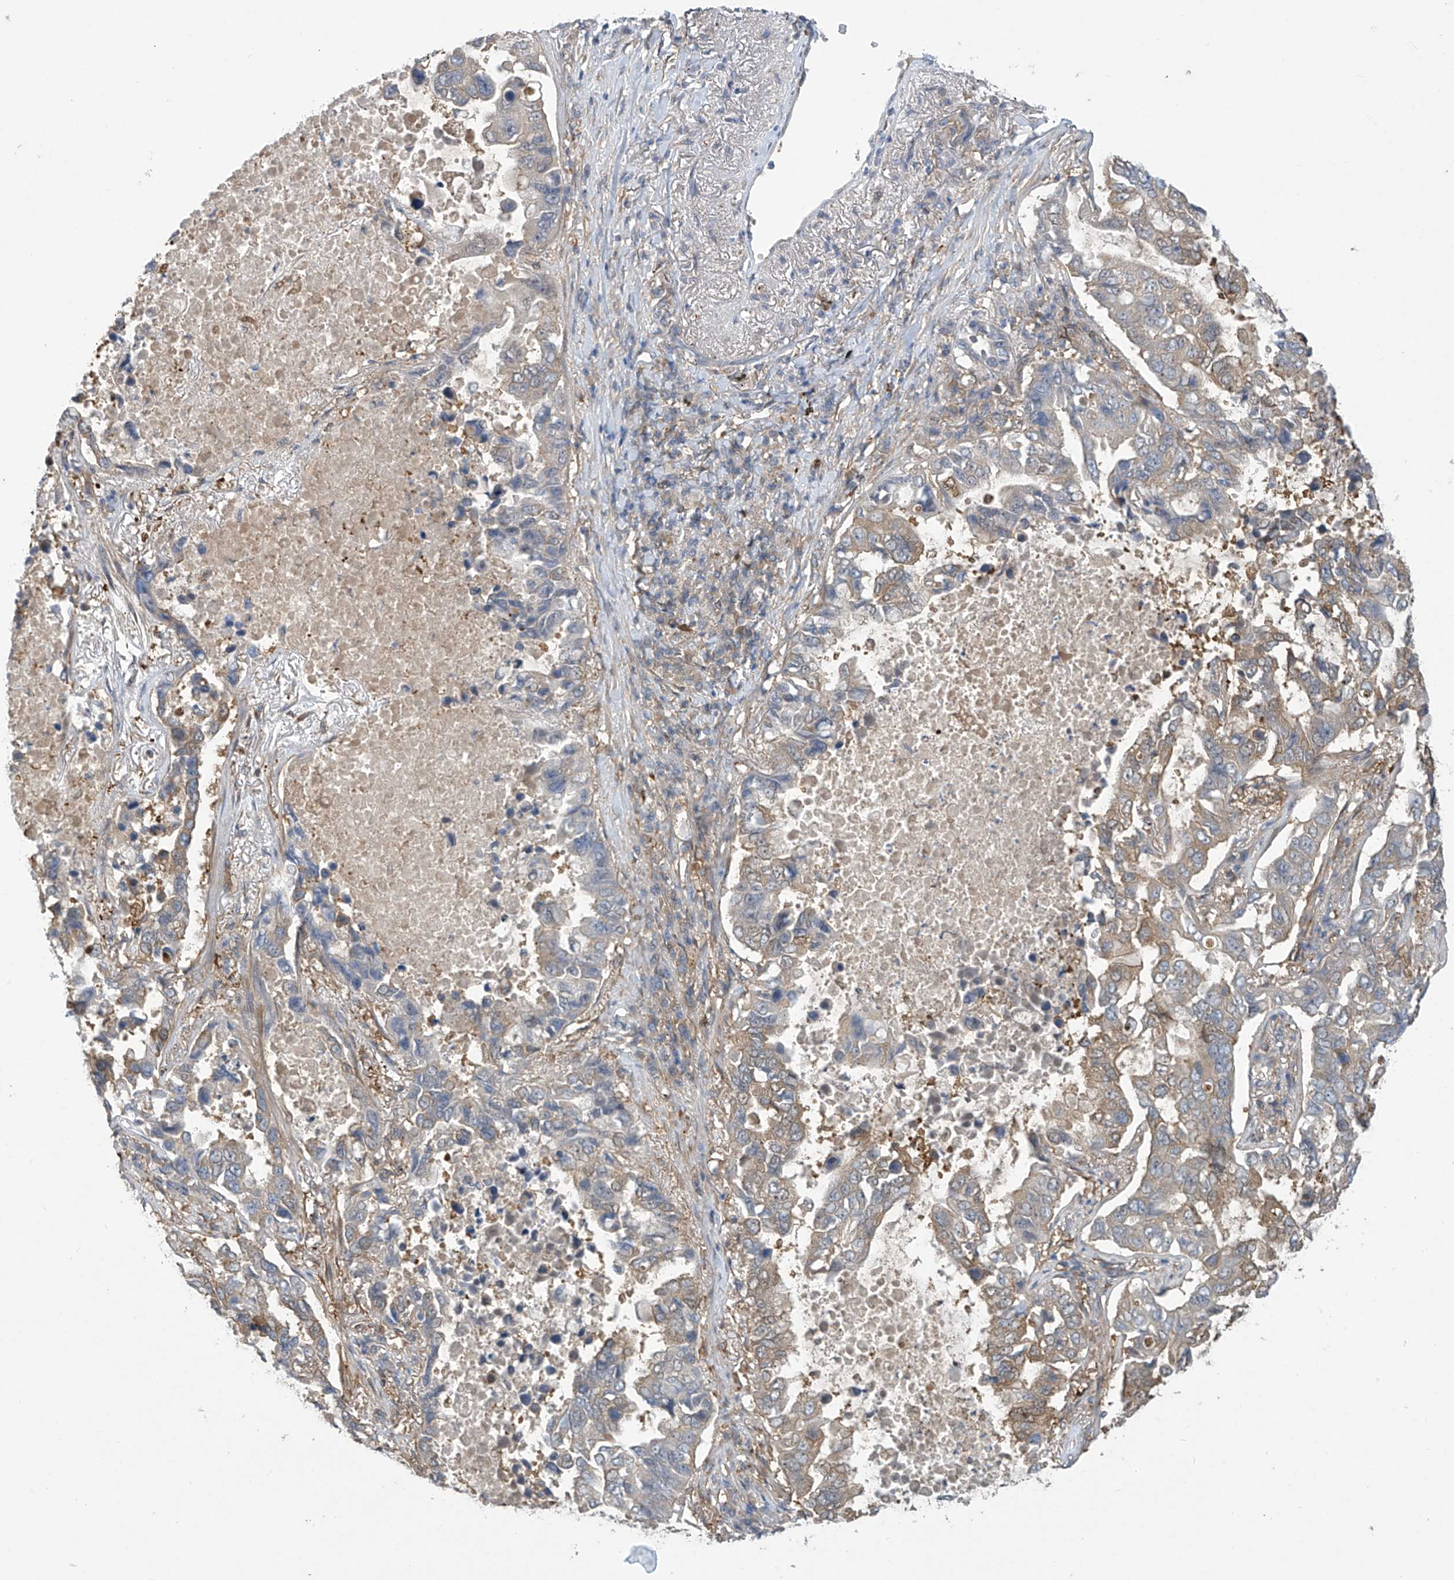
{"staining": {"intensity": "weak", "quantity": "25%-75%", "location": "cytoplasmic/membranous"}, "tissue": "lung cancer", "cell_type": "Tumor cells", "image_type": "cancer", "snomed": [{"axis": "morphology", "description": "Adenocarcinoma, NOS"}, {"axis": "topography", "description": "Lung"}], "caption": "A photomicrograph of human lung cancer stained for a protein shows weak cytoplasmic/membranous brown staining in tumor cells.", "gene": "ADI1", "patient": {"sex": "male", "age": 64}}